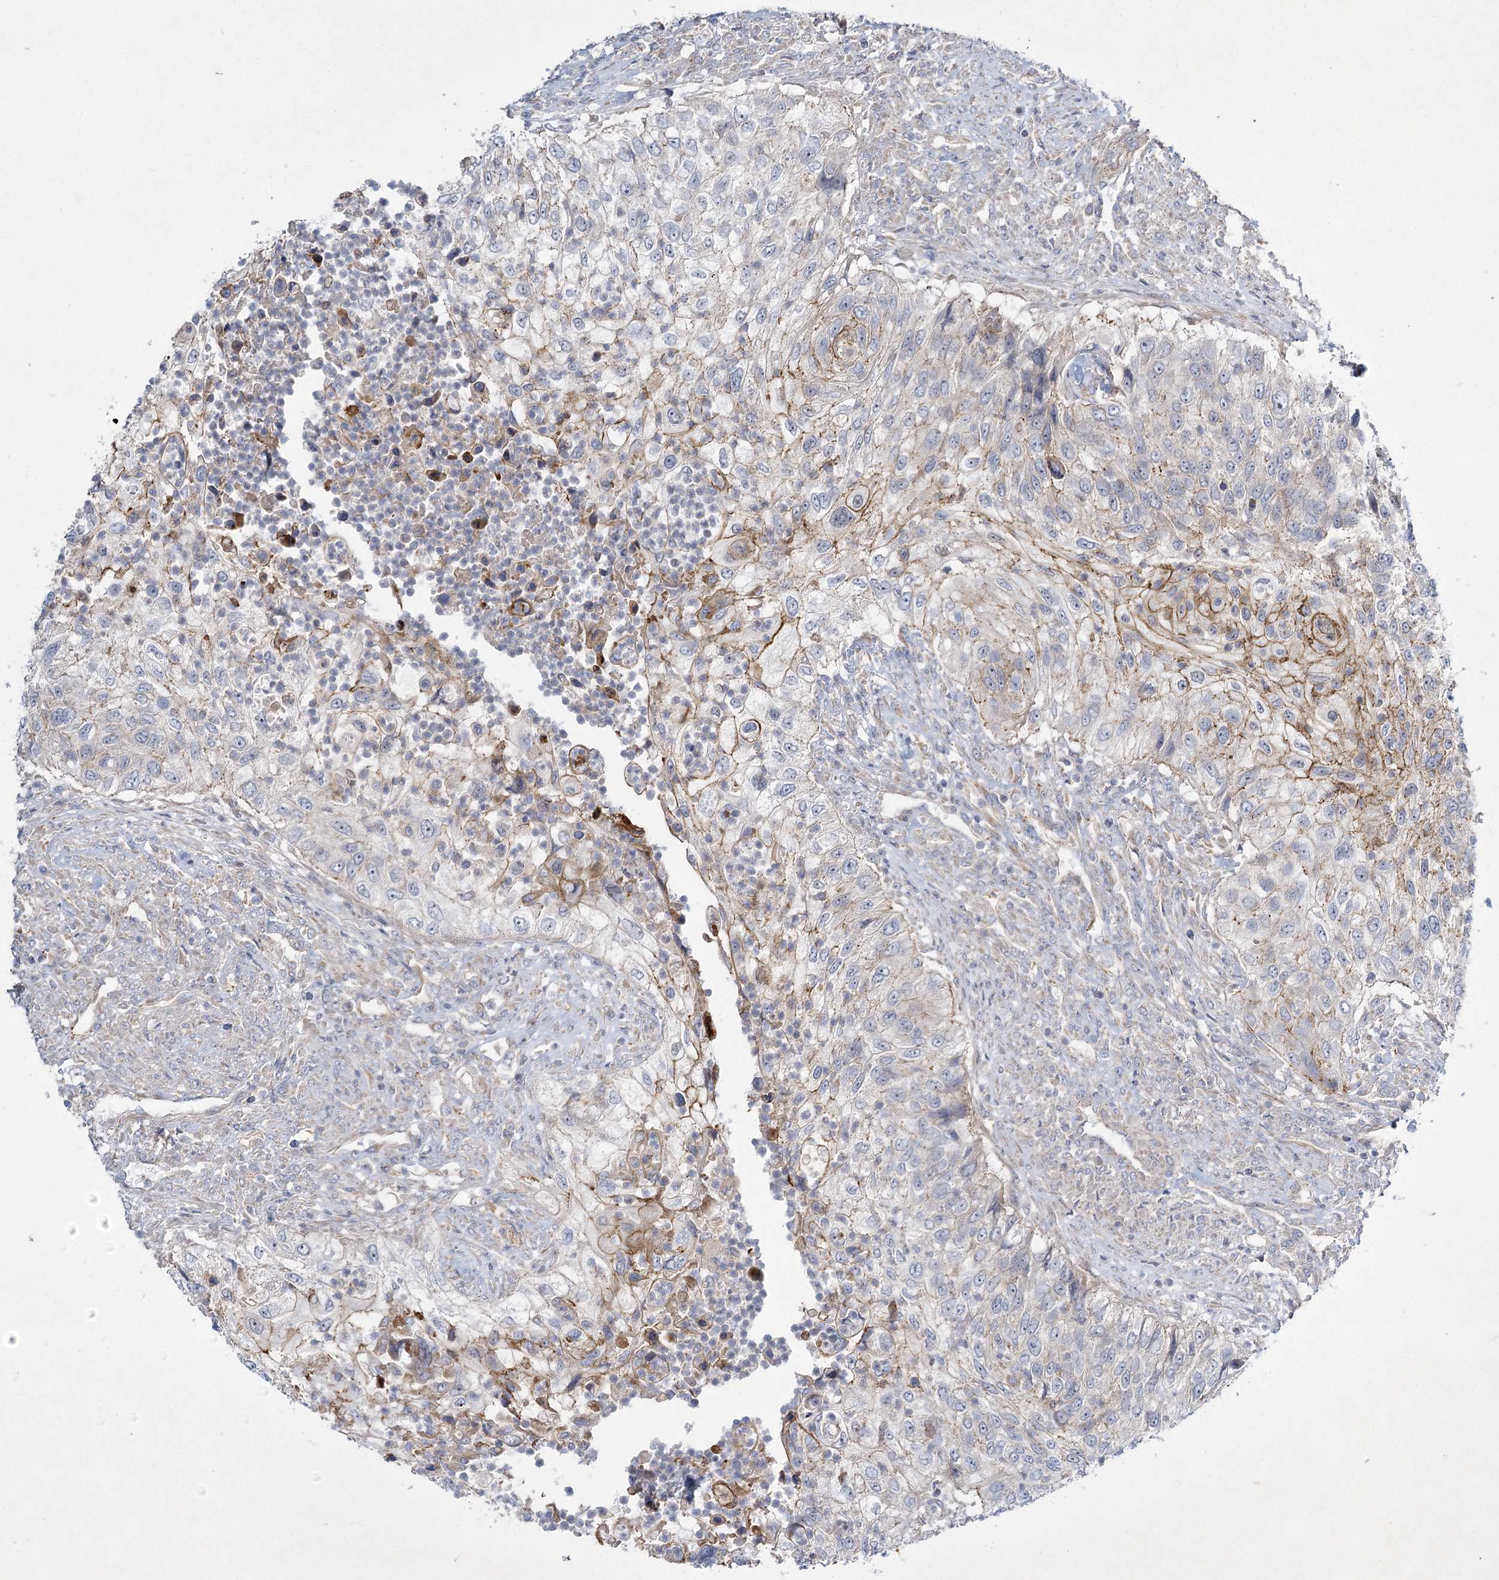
{"staining": {"intensity": "moderate", "quantity": "<25%", "location": "cytoplasmic/membranous"}, "tissue": "urothelial cancer", "cell_type": "Tumor cells", "image_type": "cancer", "snomed": [{"axis": "morphology", "description": "Urothelial carcinoma, High grade"}, {"axis": "topography", "description": "Urinary bladder"}], "caption": "A brown stain shows moderate cytoplasmic/membranous positivity of a protein in human urothelial carcinoma (high-grade) tumor cells.", "gene": "KIAA0825", "patient": {"sex": "female", "age": 60}}